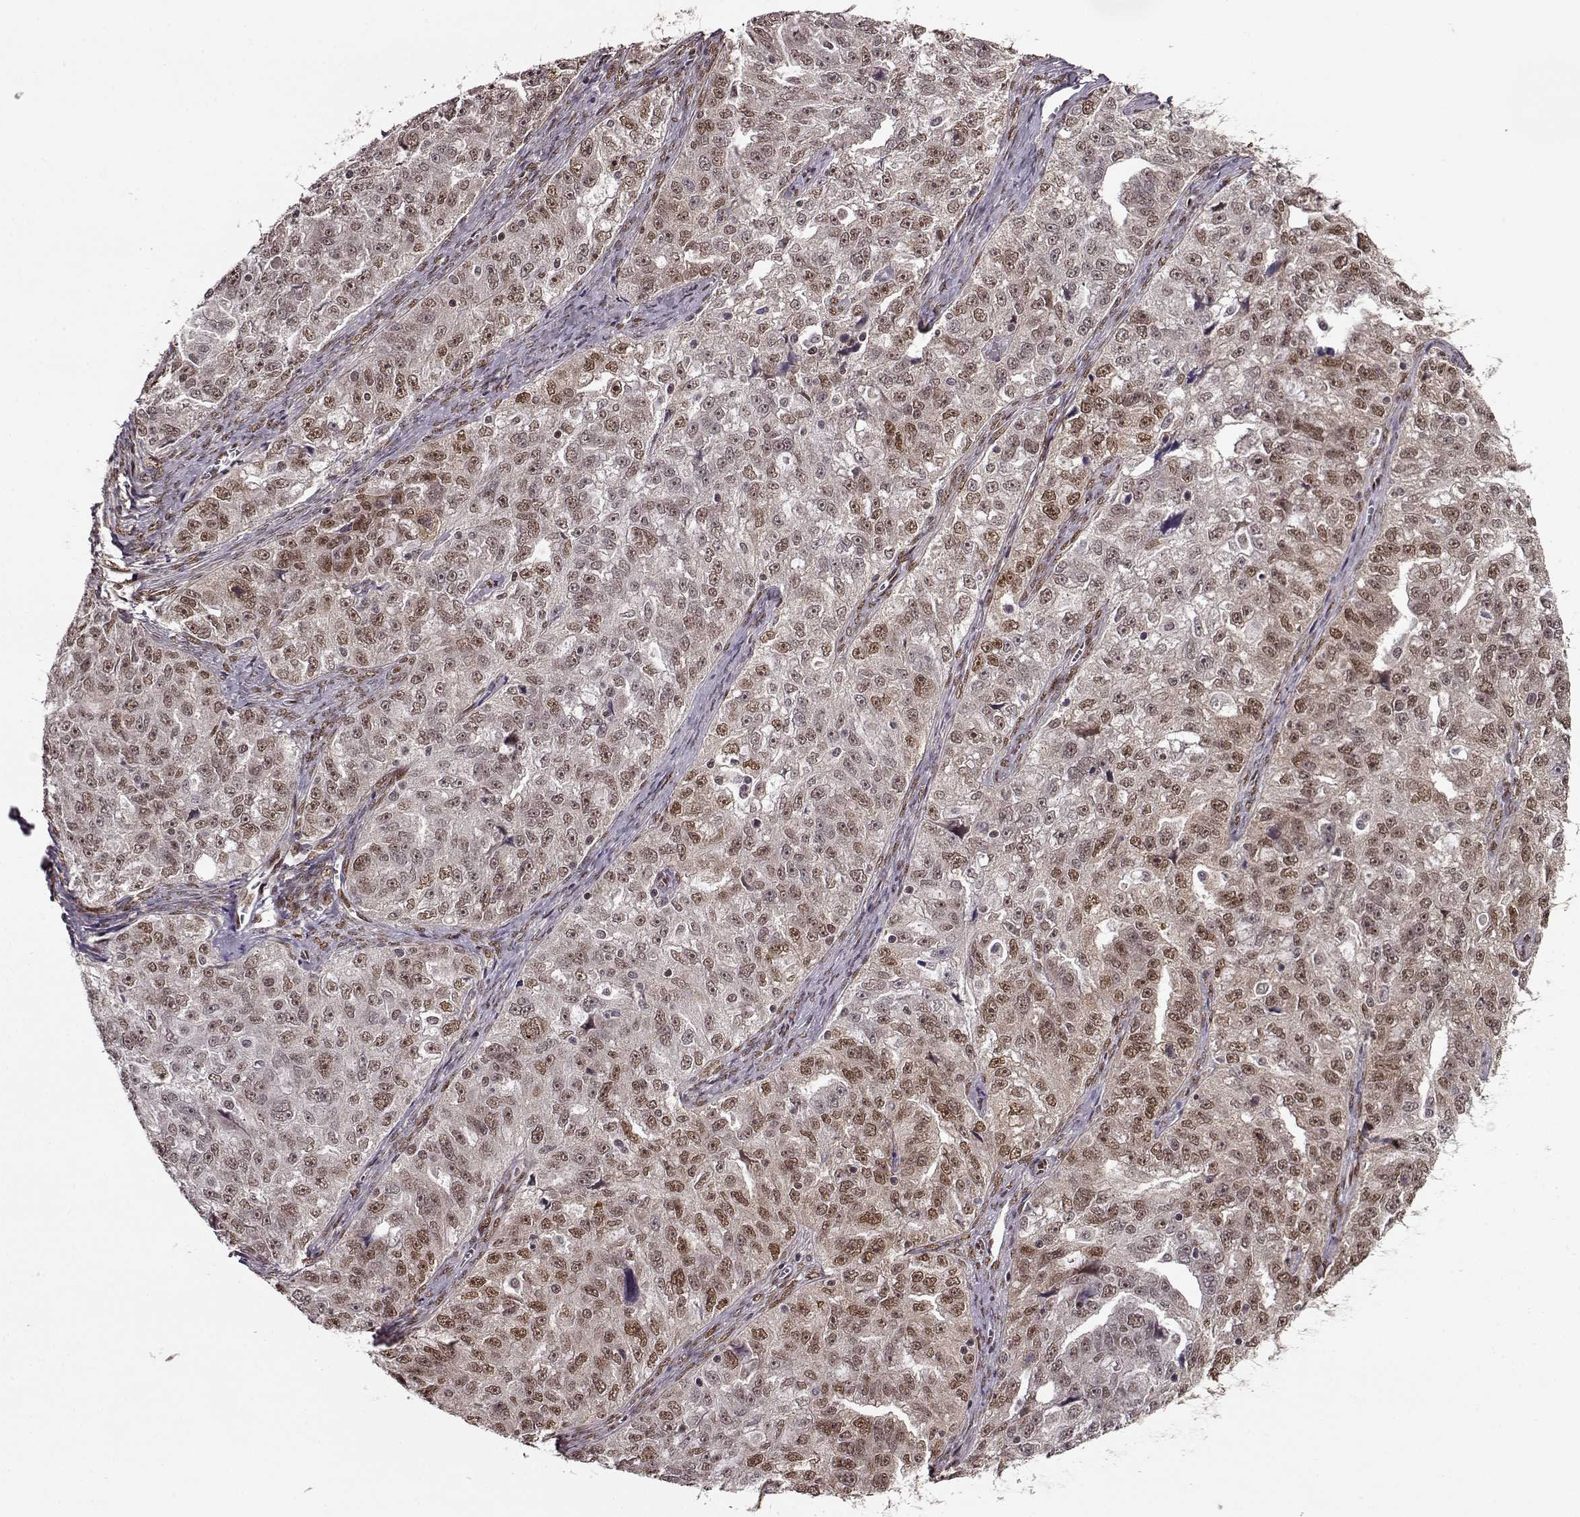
{"staining": {"intensity": "moderate", "quantity": "25%-75%", "location": "nuclear"}, "tissue": "ovarian cancer", "cell_type": "Tumor cells", "image_type": "cancer", "snomed": [{"axis": "morphology", "description": "Cystadenocarcinoma, serous, NOS"}, {"axis": "topography", "description": "Ovary"}], "caption": "An immunohistochemistry (IHC) image of tumor tissue is shown. Protein staining in brown highlights moderate nuclear positivity in ovarian cancer within tumor cells.", "gene": "FTO", "patient": {"sex": "female", "age": 51}}